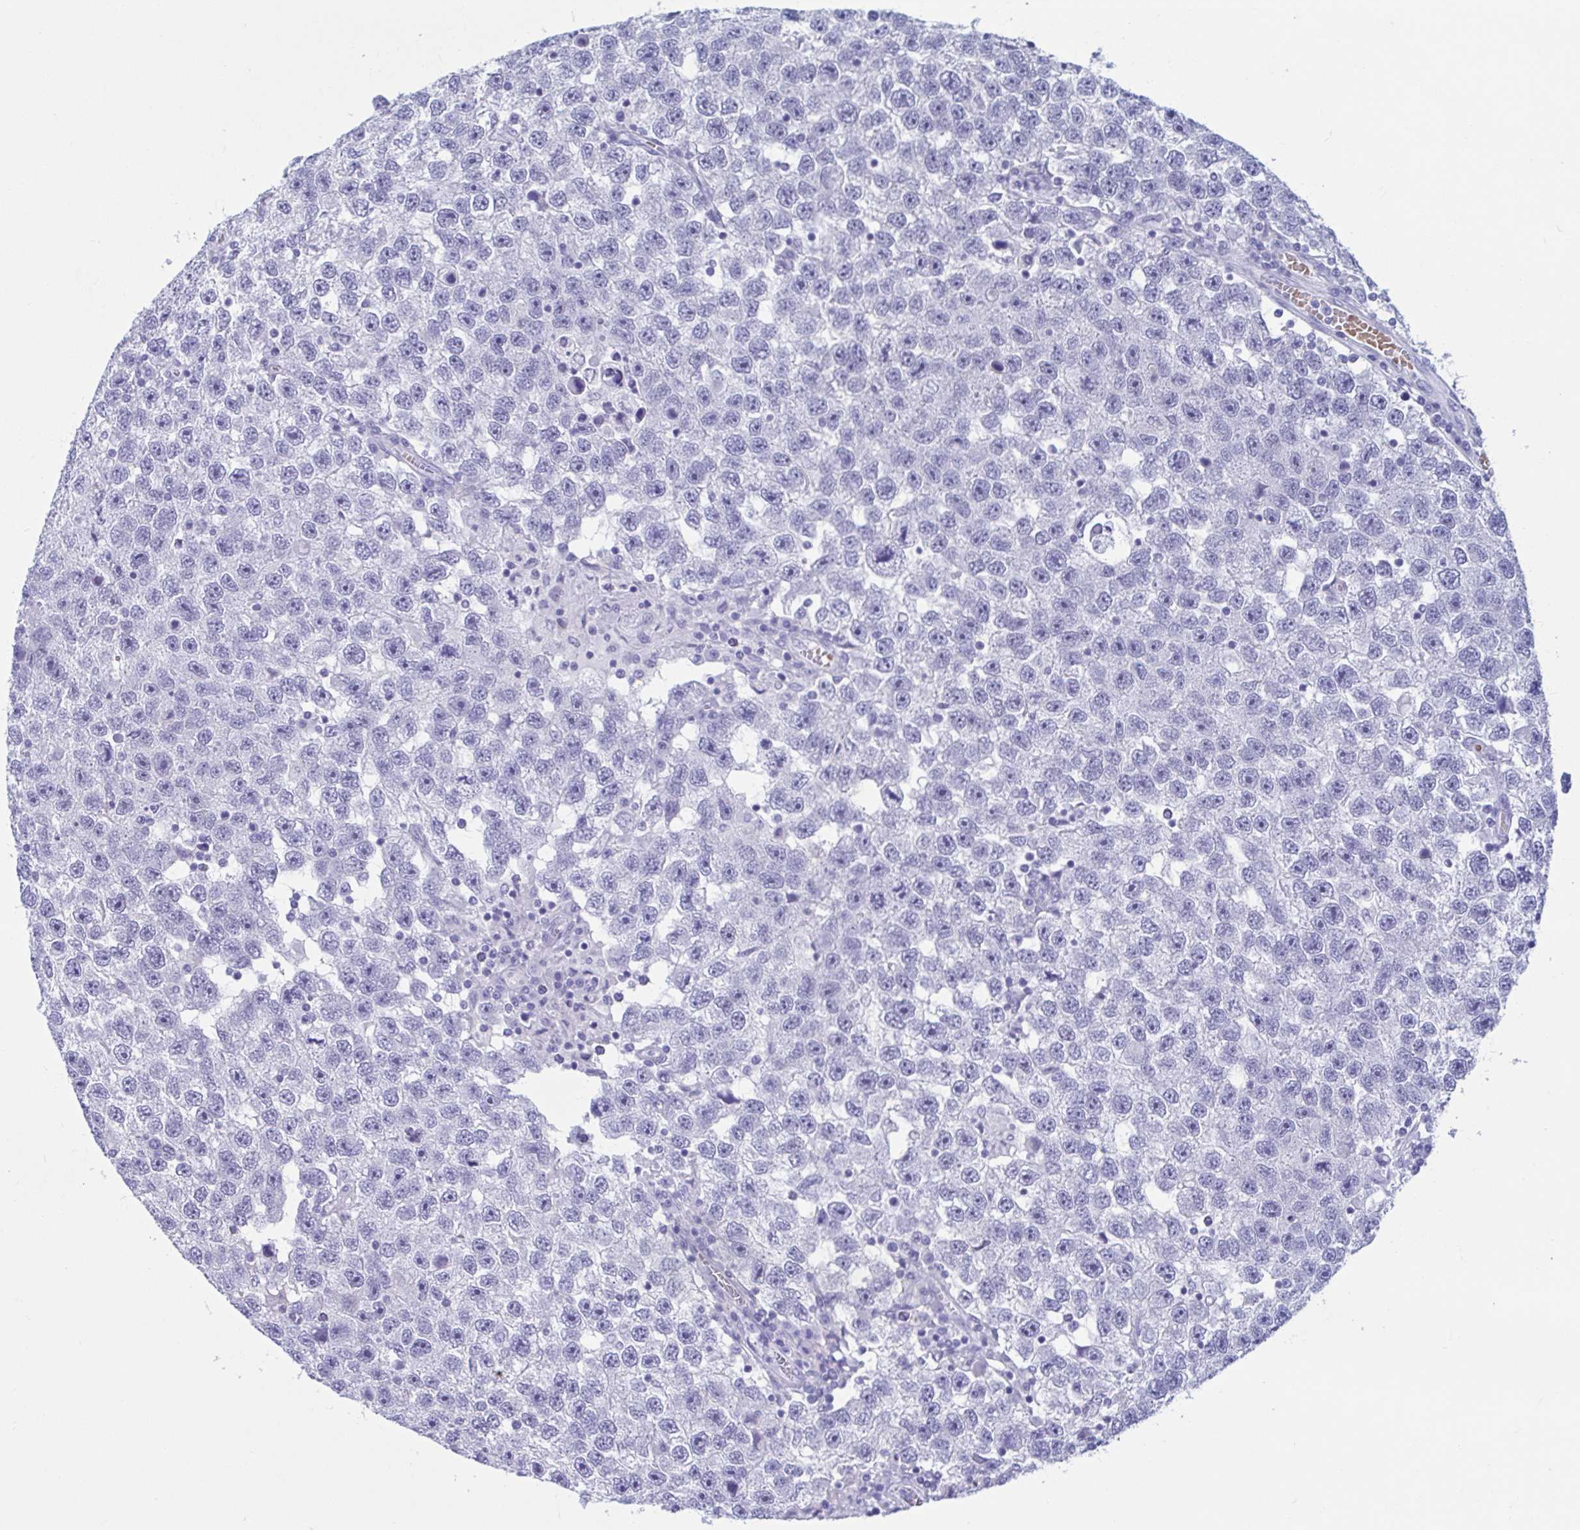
{"staining": {"intensity": "negative", "quantity": "none", "location": "none"}, "tissue": "testis cancer", "cell_type": "Tumor cells", "image_type": "cancer", "snomed": [{"axis": "morphology", "description": "Seminoma, NOS"}, {"axis": "topography", "description": "Testis"}], "caption": "Human testis seminoma stained for a protein using immunohistochemistry displays no positivity in tumor cells.", "gene": "MORC4", "patient": {"sex": "male", "age": 26}}